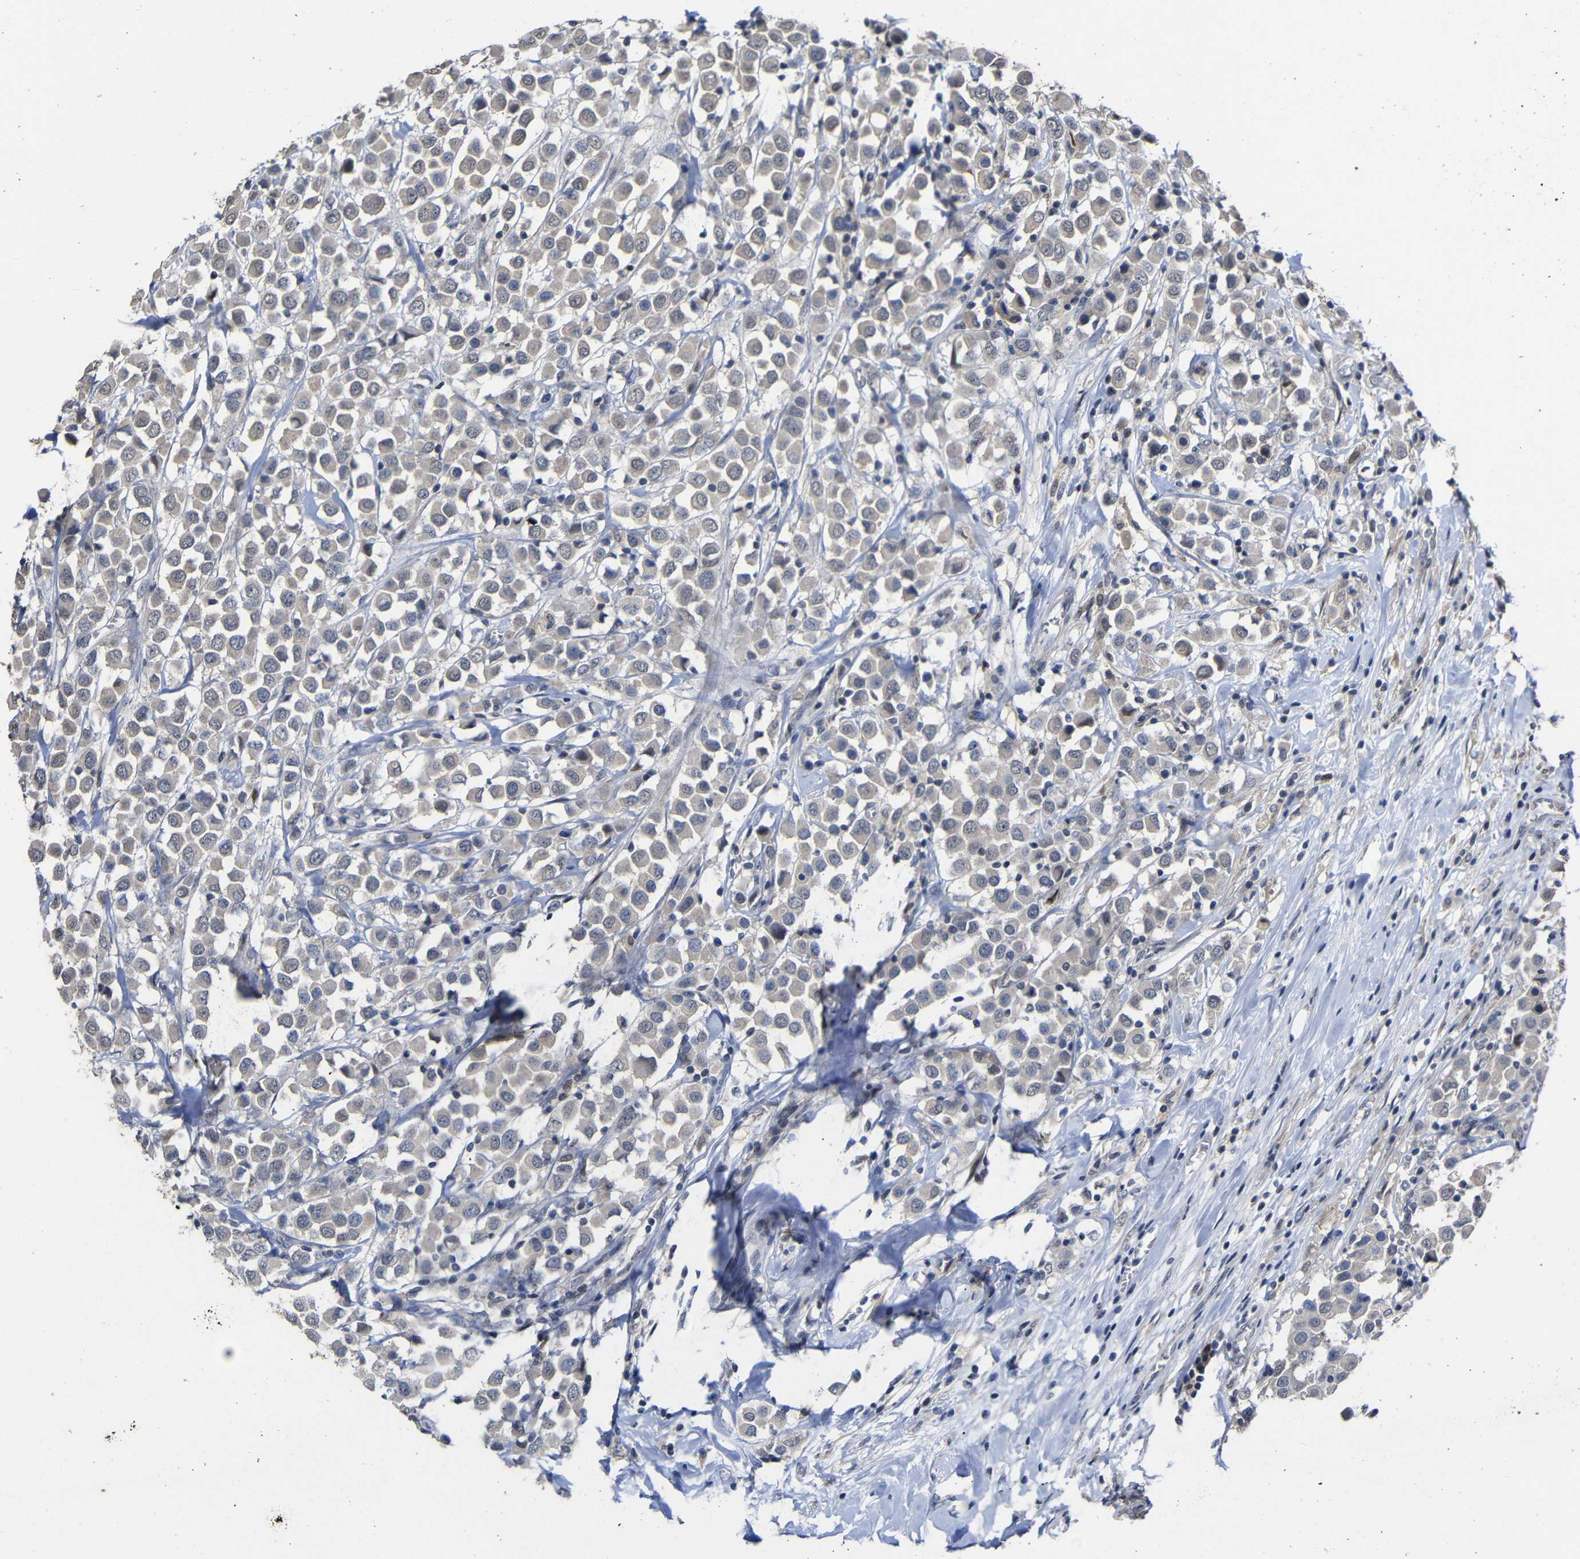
{"staining": {"intensity": "weak", "quantity": "25%-75%", "location": "cytoplasmic/membranous"}, "tissue": "breast cancer", "cell_type": "Tumor cells", "image_type": "cancer", "snomed": [{"axis": "morphology", "description": "Duct carcinoma"}, {"axis": "topography", "description": "Breast"}], "caption": "Immunohistochemistry photomicrograph of neoplastic tissue: human breast cancer (infiltrating ductal carcinoma) stained using immunohistochemistry (IHC) exhibits low levels of weak protein expression localized specifically in the cytoplasmic/membranous of tumor cells, appearing as a cytoplasmic/membranous brown color.", "gene": "ATG12", "patient": {"sex": "female", "age": 61}}